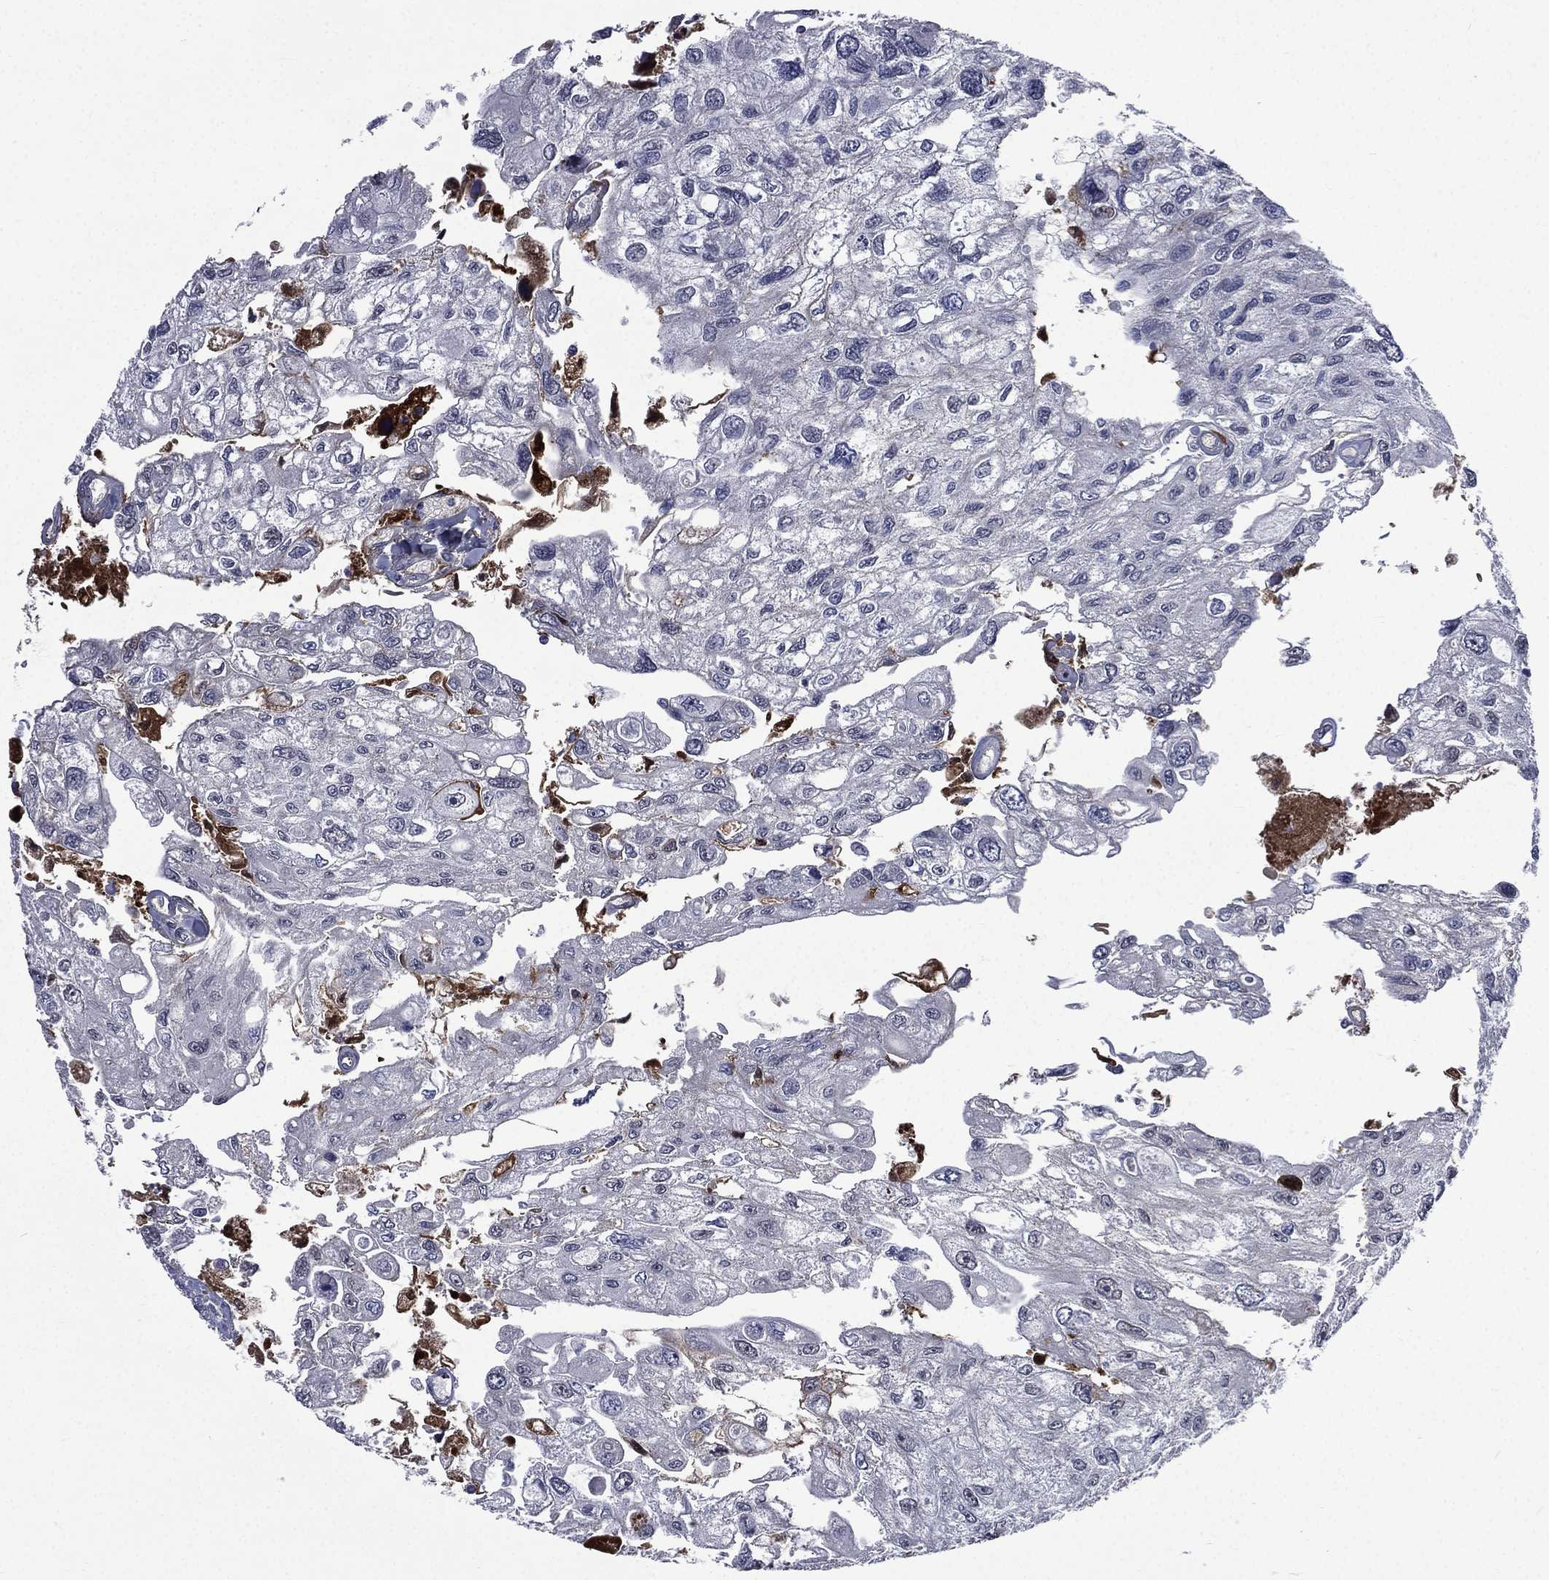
{"staining": {"intensity": "negative", "quantity": "none", "location": "none"}, "tissue": "urothelial cancer", "cell_type": "Tumor cells", "image_type": "cancer", "snomed": [{"axis": "morphology", "description": "Urothelial carcinoma, High grade"}, {"axis": "topography", "description": "Urinary bladder"}], "caption": "Human high-grade urothelial carcinoma stained for a protein using IHC demonstrates no positivity in tumor cells.", "gene": "FGG", "patient": {"sex": "male", "age": 59}}